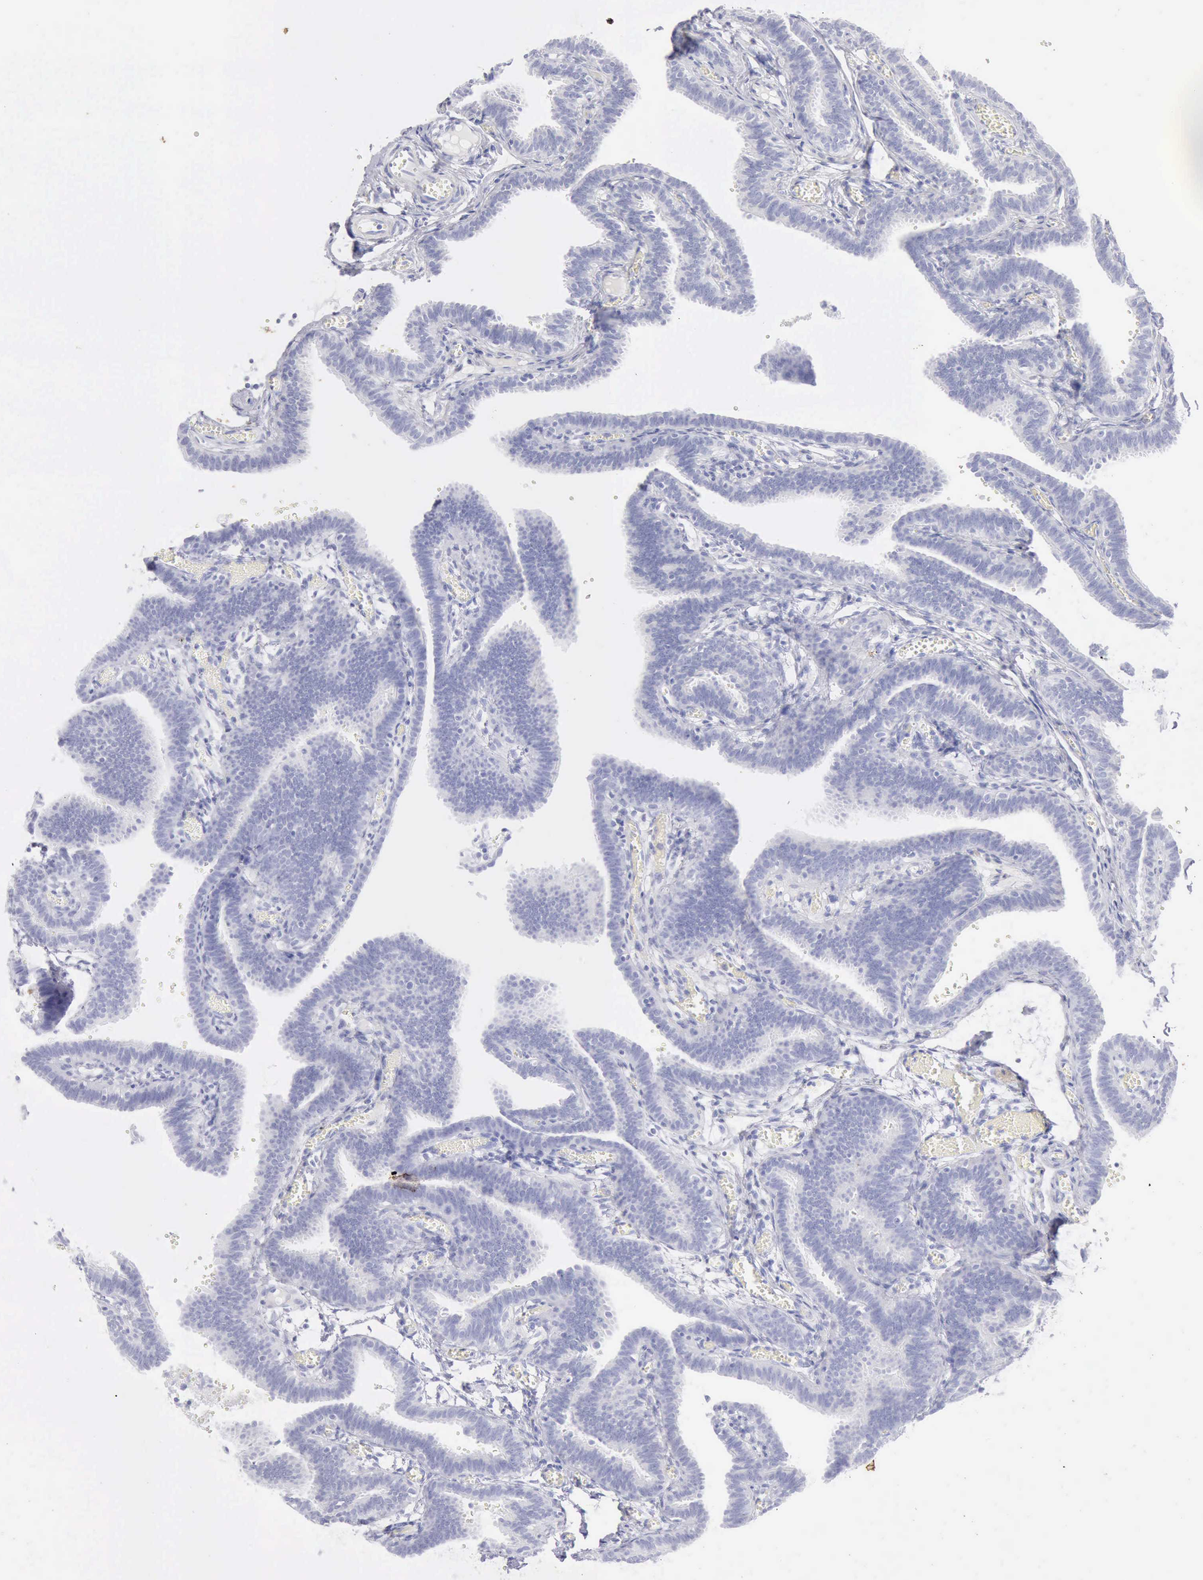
{"staining": {"intensity": "negative", "quantity": "none", "location": "none"}, "tissue": "fallopian tube", "cell_type": "Glandular cells", "image_type": "normal", "snomed": [{"axis": "morphology", "description": "Normal tissue, NOS"}, {"axis": "topography", "description": "Fallopian tube"}], "caption": "The photomicrograph displays no significant positivity in glandular cells of fallopian tube.", "gene": "KRT10", "patient": {"sex": "female", "age": 29}}